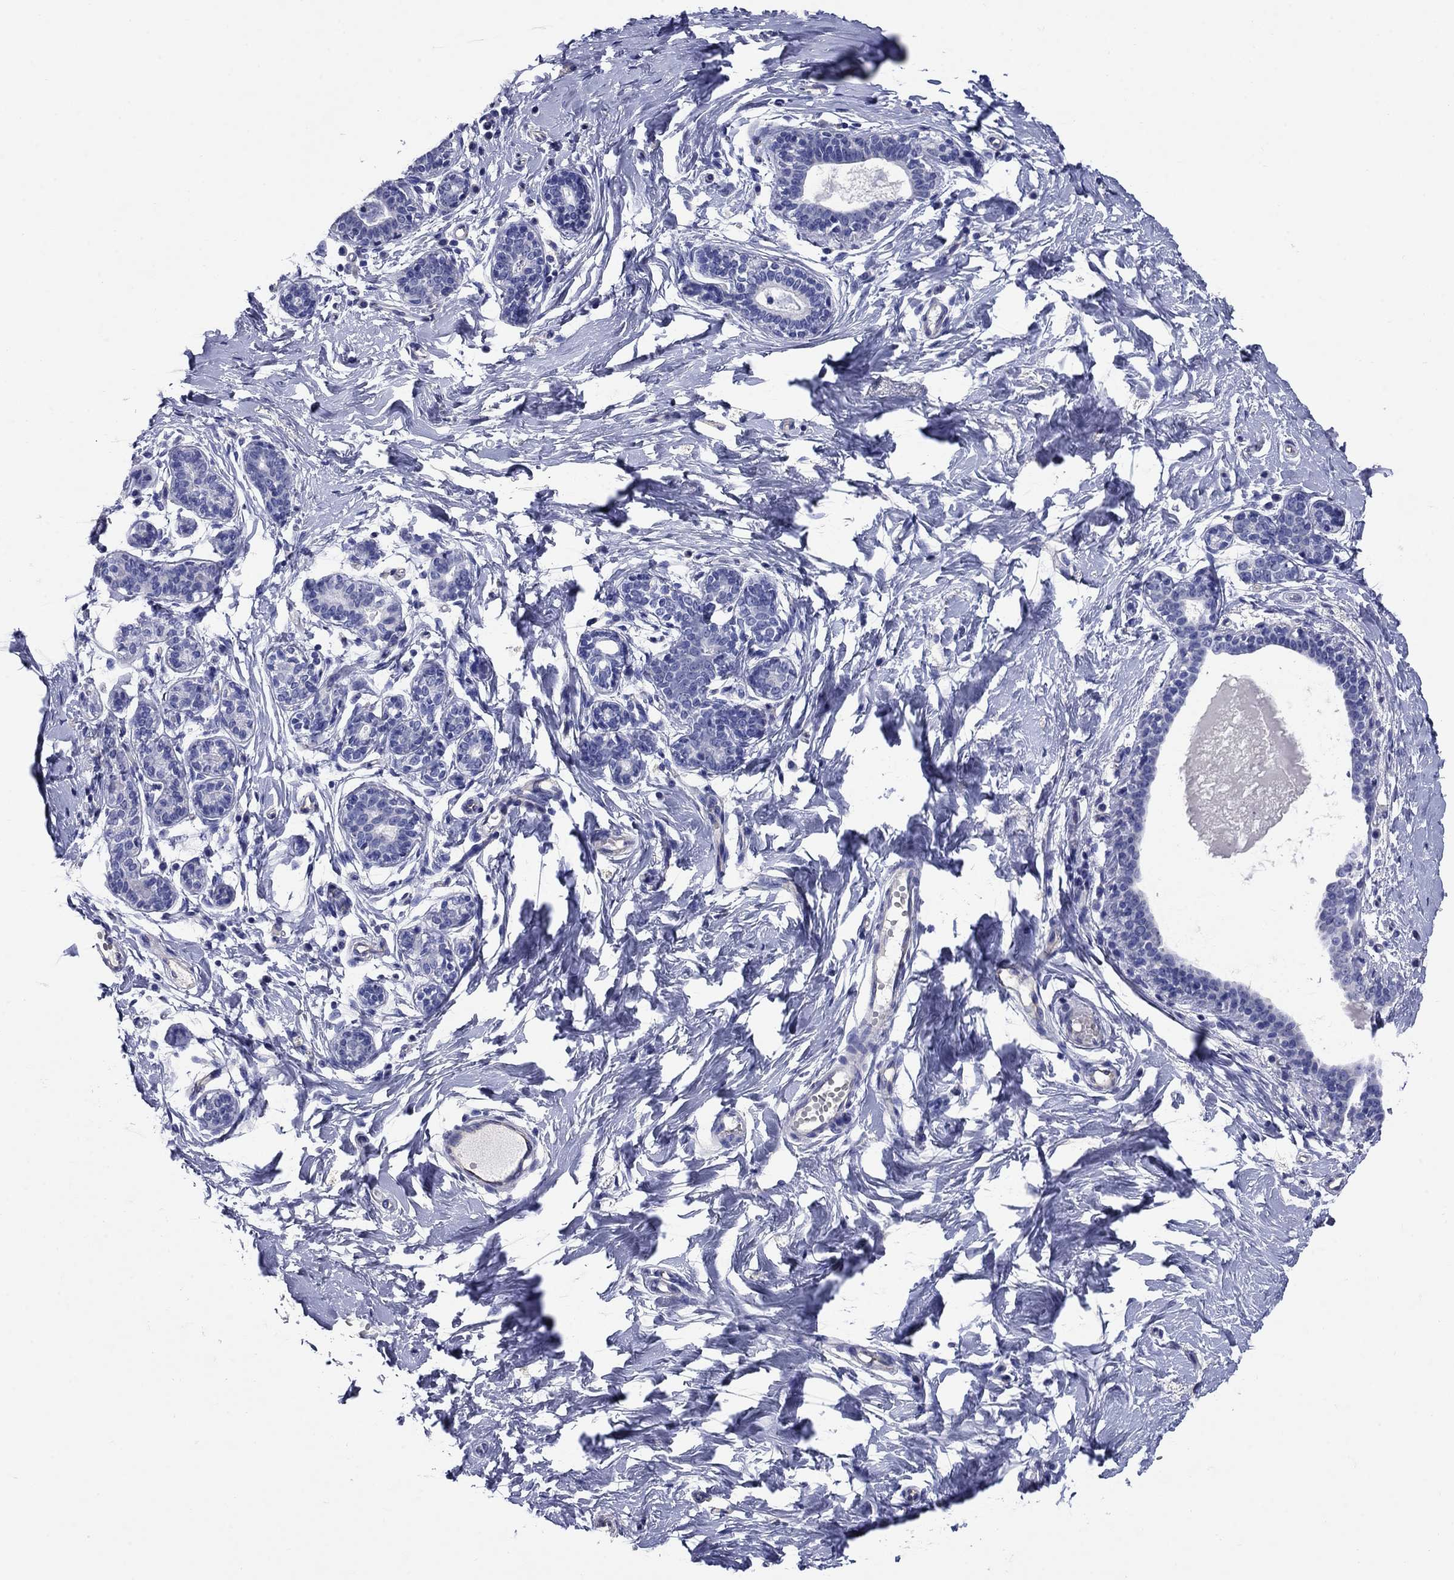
{"staining": {"intensity": "negative", "quantity": "none", "location": "none"}, "tissue": "breast", "cell_type": "Adipocytes", "image_type": "normal", "snomed": [{"axis": "morphology", "description": "Normal tissue, NOS"}, {"axis": "topography", "description": "Breast"}], "caption": "Adipocytes are negative for protein expression in normal human breast.", "gene": "SMCP", "patient": {"sex": "female", "age": 37}}